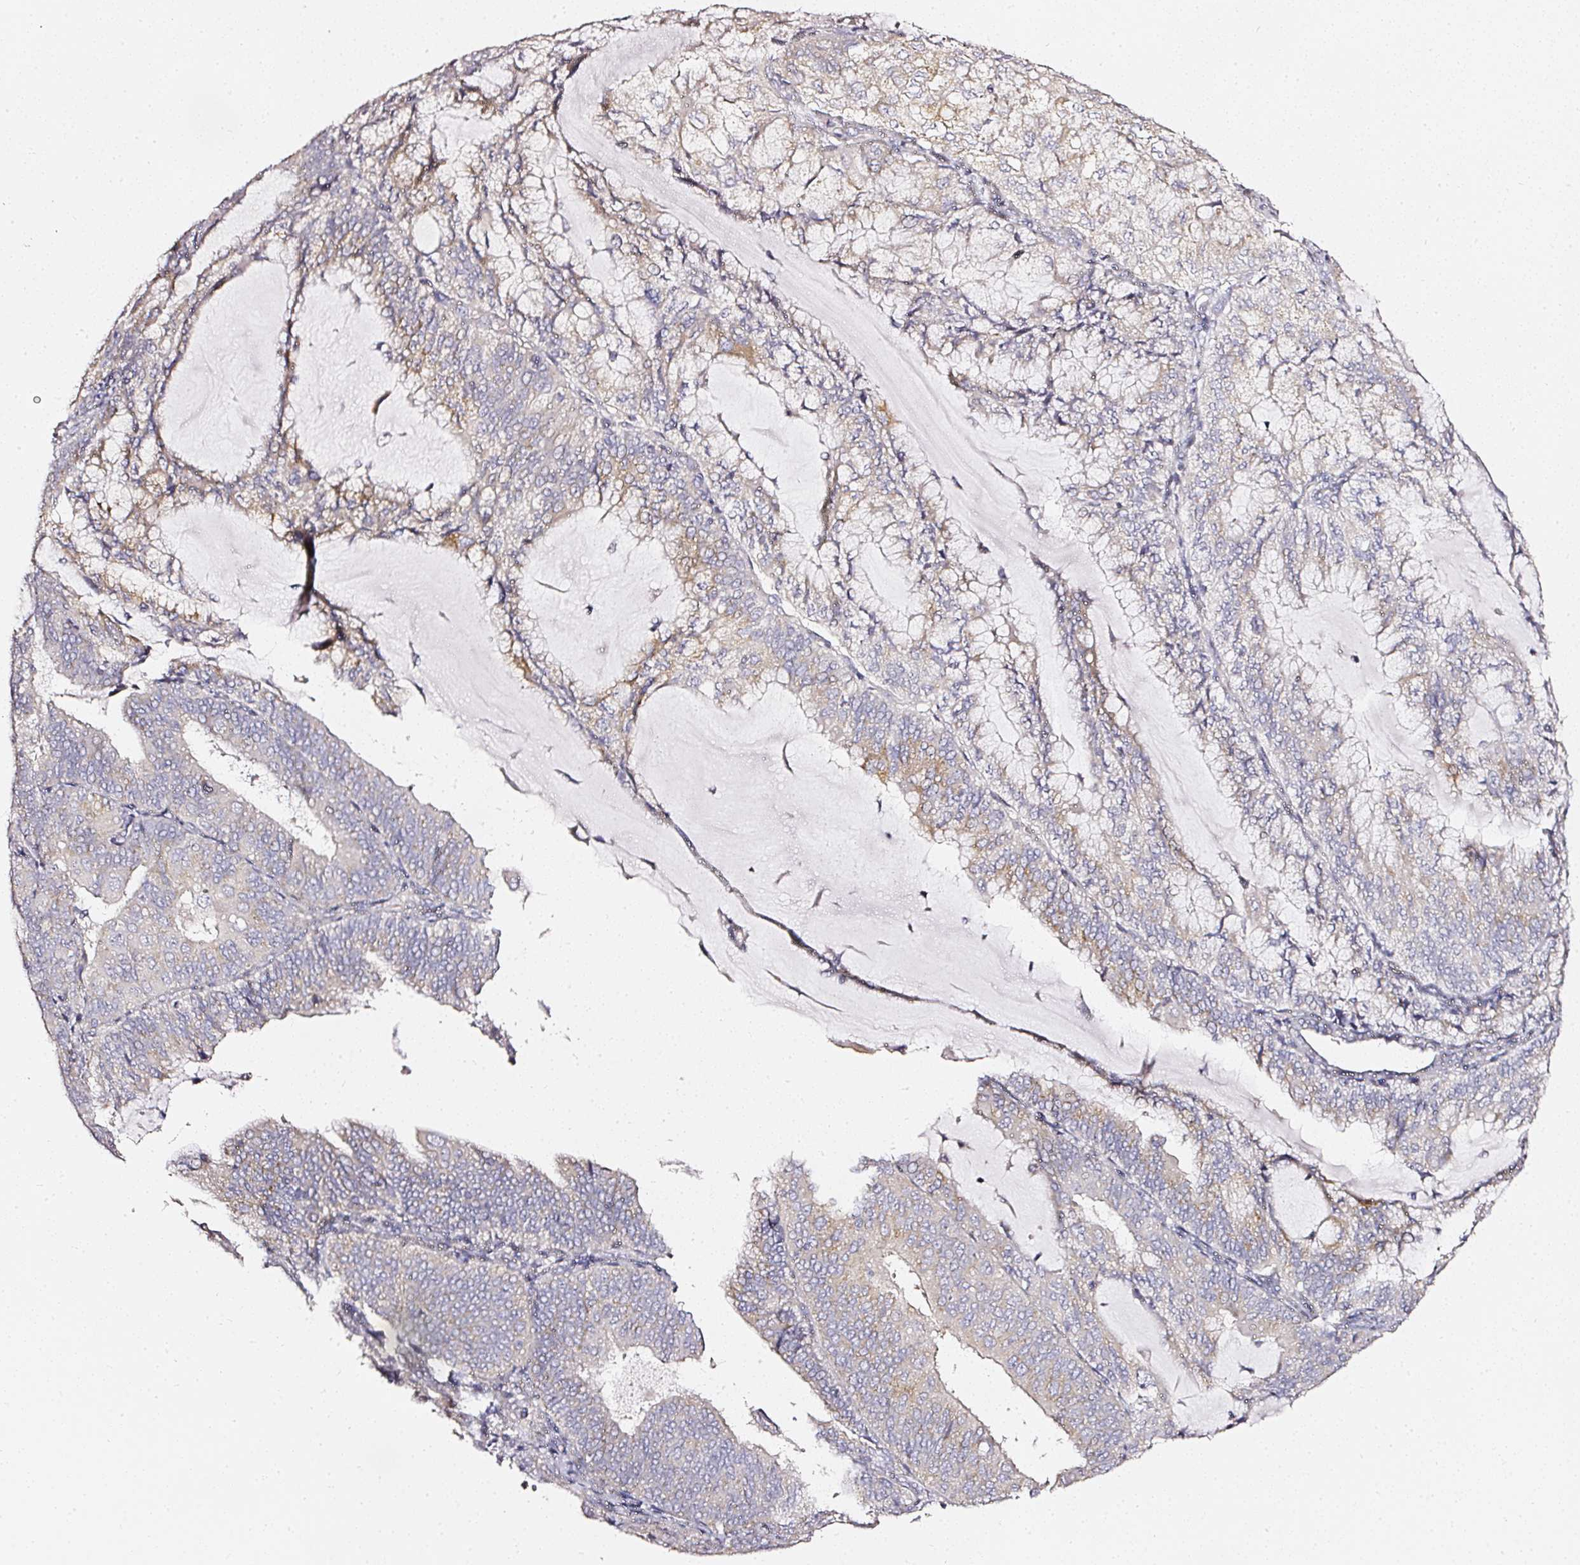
{"staining": {"intensity": "weak", "quantity": "25%-75%", "location": "cytoplasmic/membranous"}, "tissue": "endometrial cancer", "cell_type": "Tumor cells", "image_type": "cancer", "snomed": [{"axis": "morphology", "description": "Adenocarcinoma, NOS"}, {"axis": "topography", "description": "Endometrium"}], "caption": "Immunohistochemistry (IHC) (DAB) staining of human endometrial adenocarcinoma demonstrates weak cytoplasmic/membranous protein expression in about 25%-75% of tumor cells. The staining is performed using DAB brown chromogen to label protein expression. The nuclei are counter-stained blue using hematoxylin.", "gene": "NTRK1", "patient": {"sex": "female", "age": 81}}